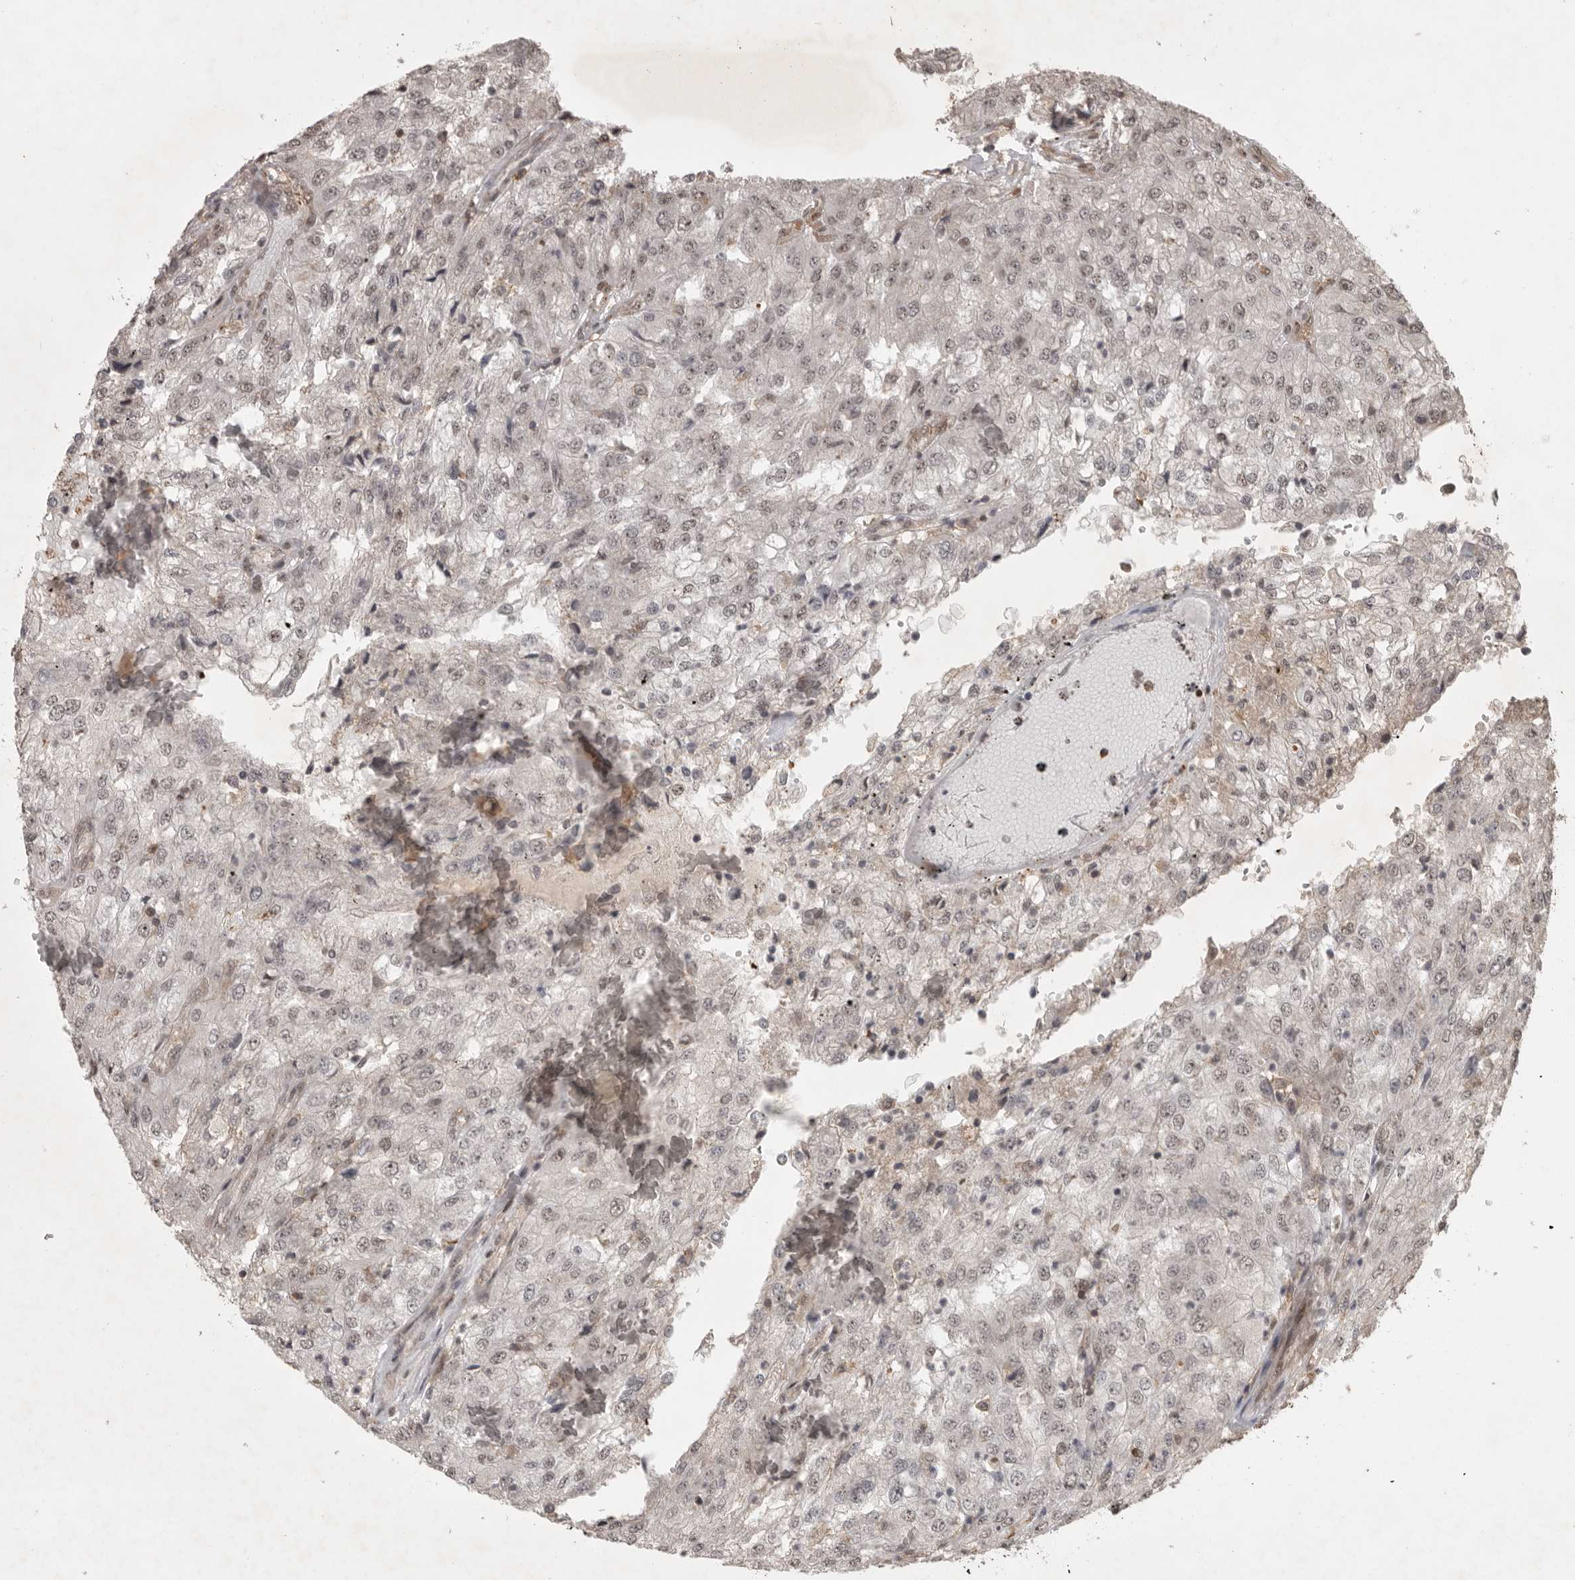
{"staining": {"intensity": "weak", "quantity": "25%-75%", "location": "nuclear"}, "tissue": "renal cancer", "cell_type": "Tumor cells", "image_type": "cancer", "snomed": [{"axis": "morphology", "description": "Adenocarcinoma, NOS"}, {"axis": "topography", "description": "Kidney"}], "caption": "Weak nuclear staining for a protein is present in about 25%-75% of tumor cells of renal cancer (adenocarcinoma) using IHC.", "gene": "CBLL1", "patient": {"sex": "female", "age": 54}}